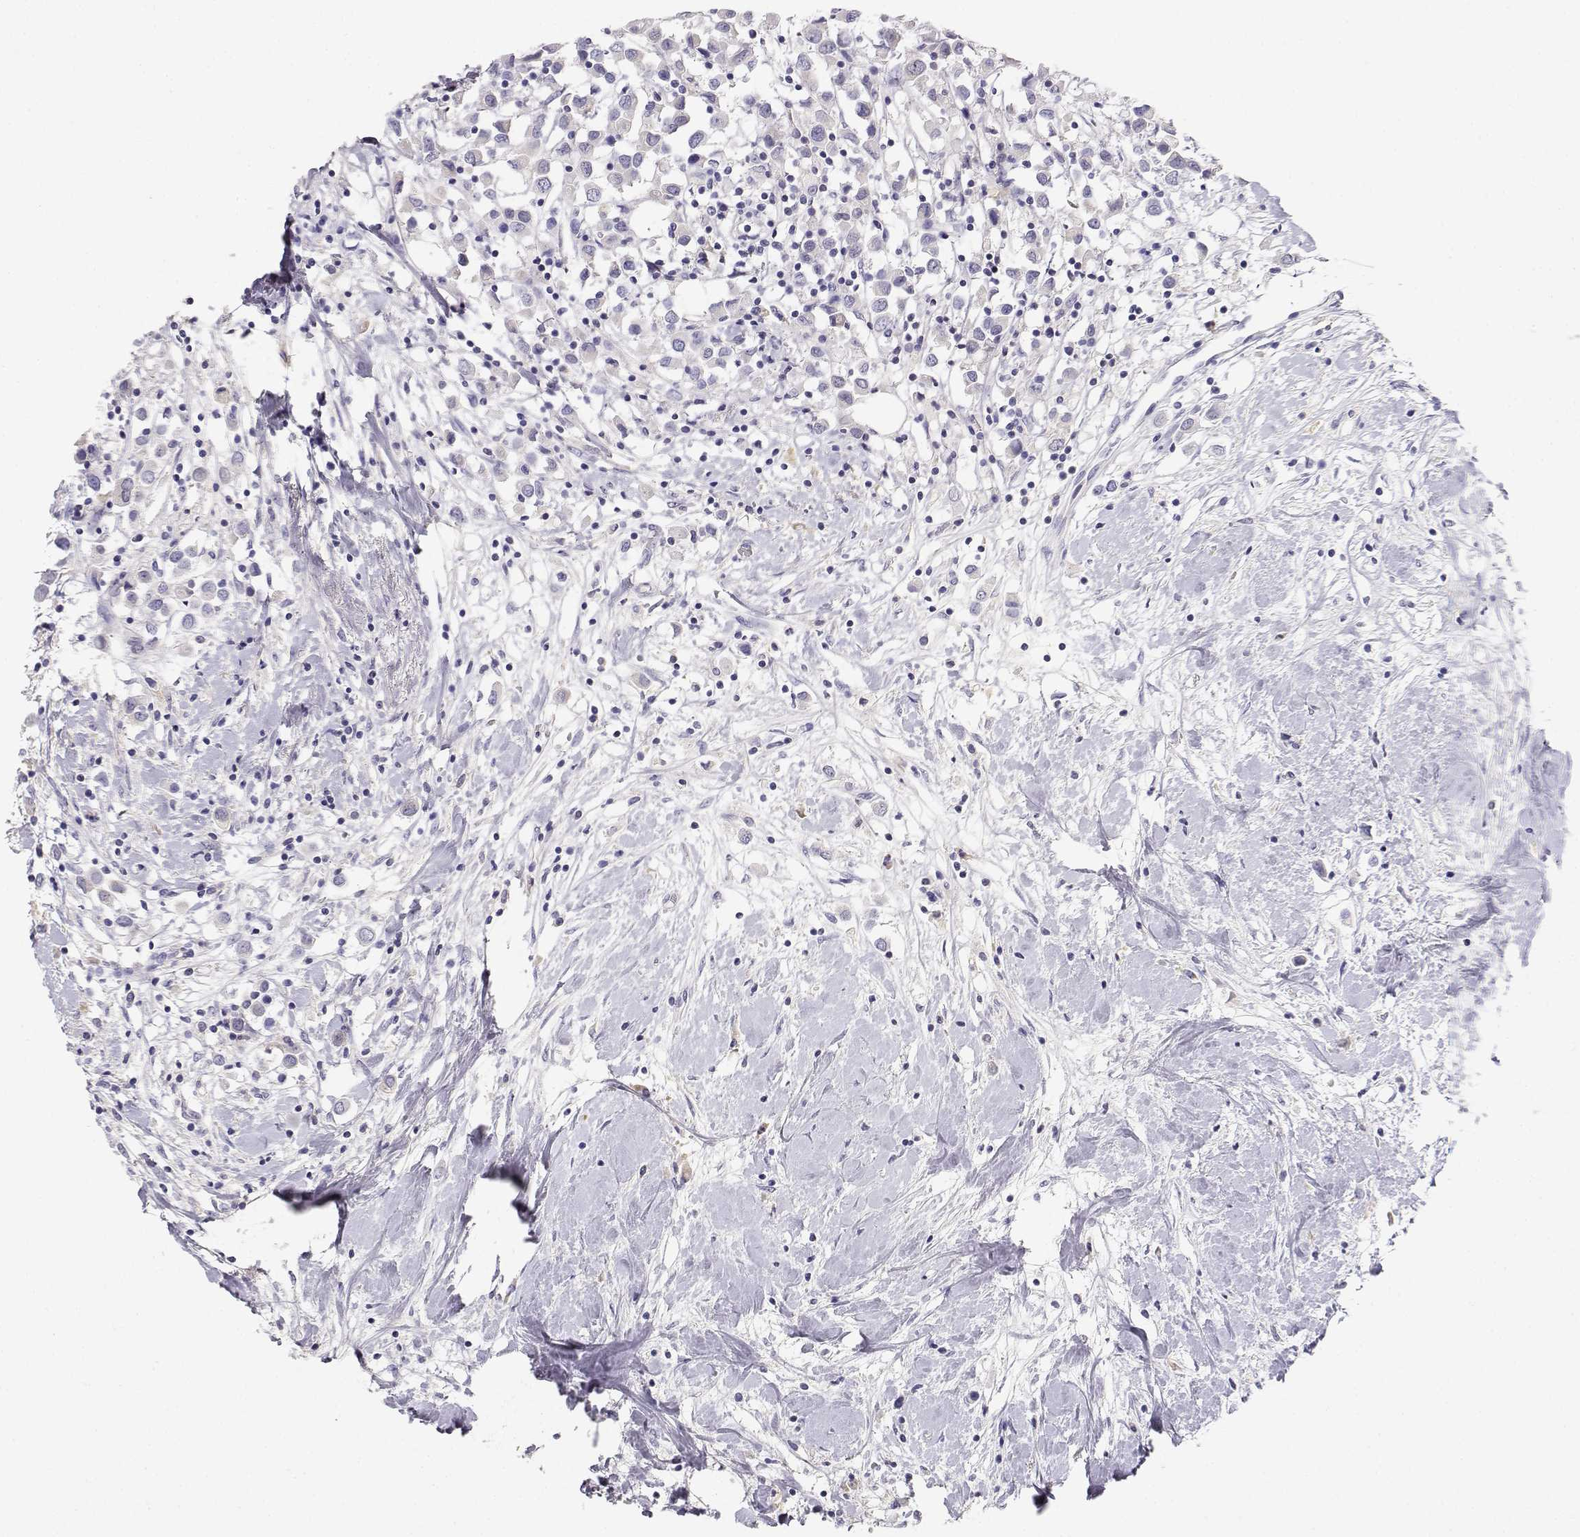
{"staining": {"intensity": "negative", "quantity": "none", "location": "none"}, "tissue": "breast cancer", "cell_type": "Tumor cells", "image_type": "cancer", "snomed": [{"axis": "morphology", "description": "Duct carcinoma"}, {"axis": "topography", "description": "Breast"}], "caption": "Tumor cells show no significant expression in breast cancer (intraductal carcinoma). (Brightfield microscopy of DAB (3,3'-diaminobenzidine) immunohistochemistry (IHC) at high magnification).", "gene": "GPR174", "patient": {"sex": "female", "age": 61}}